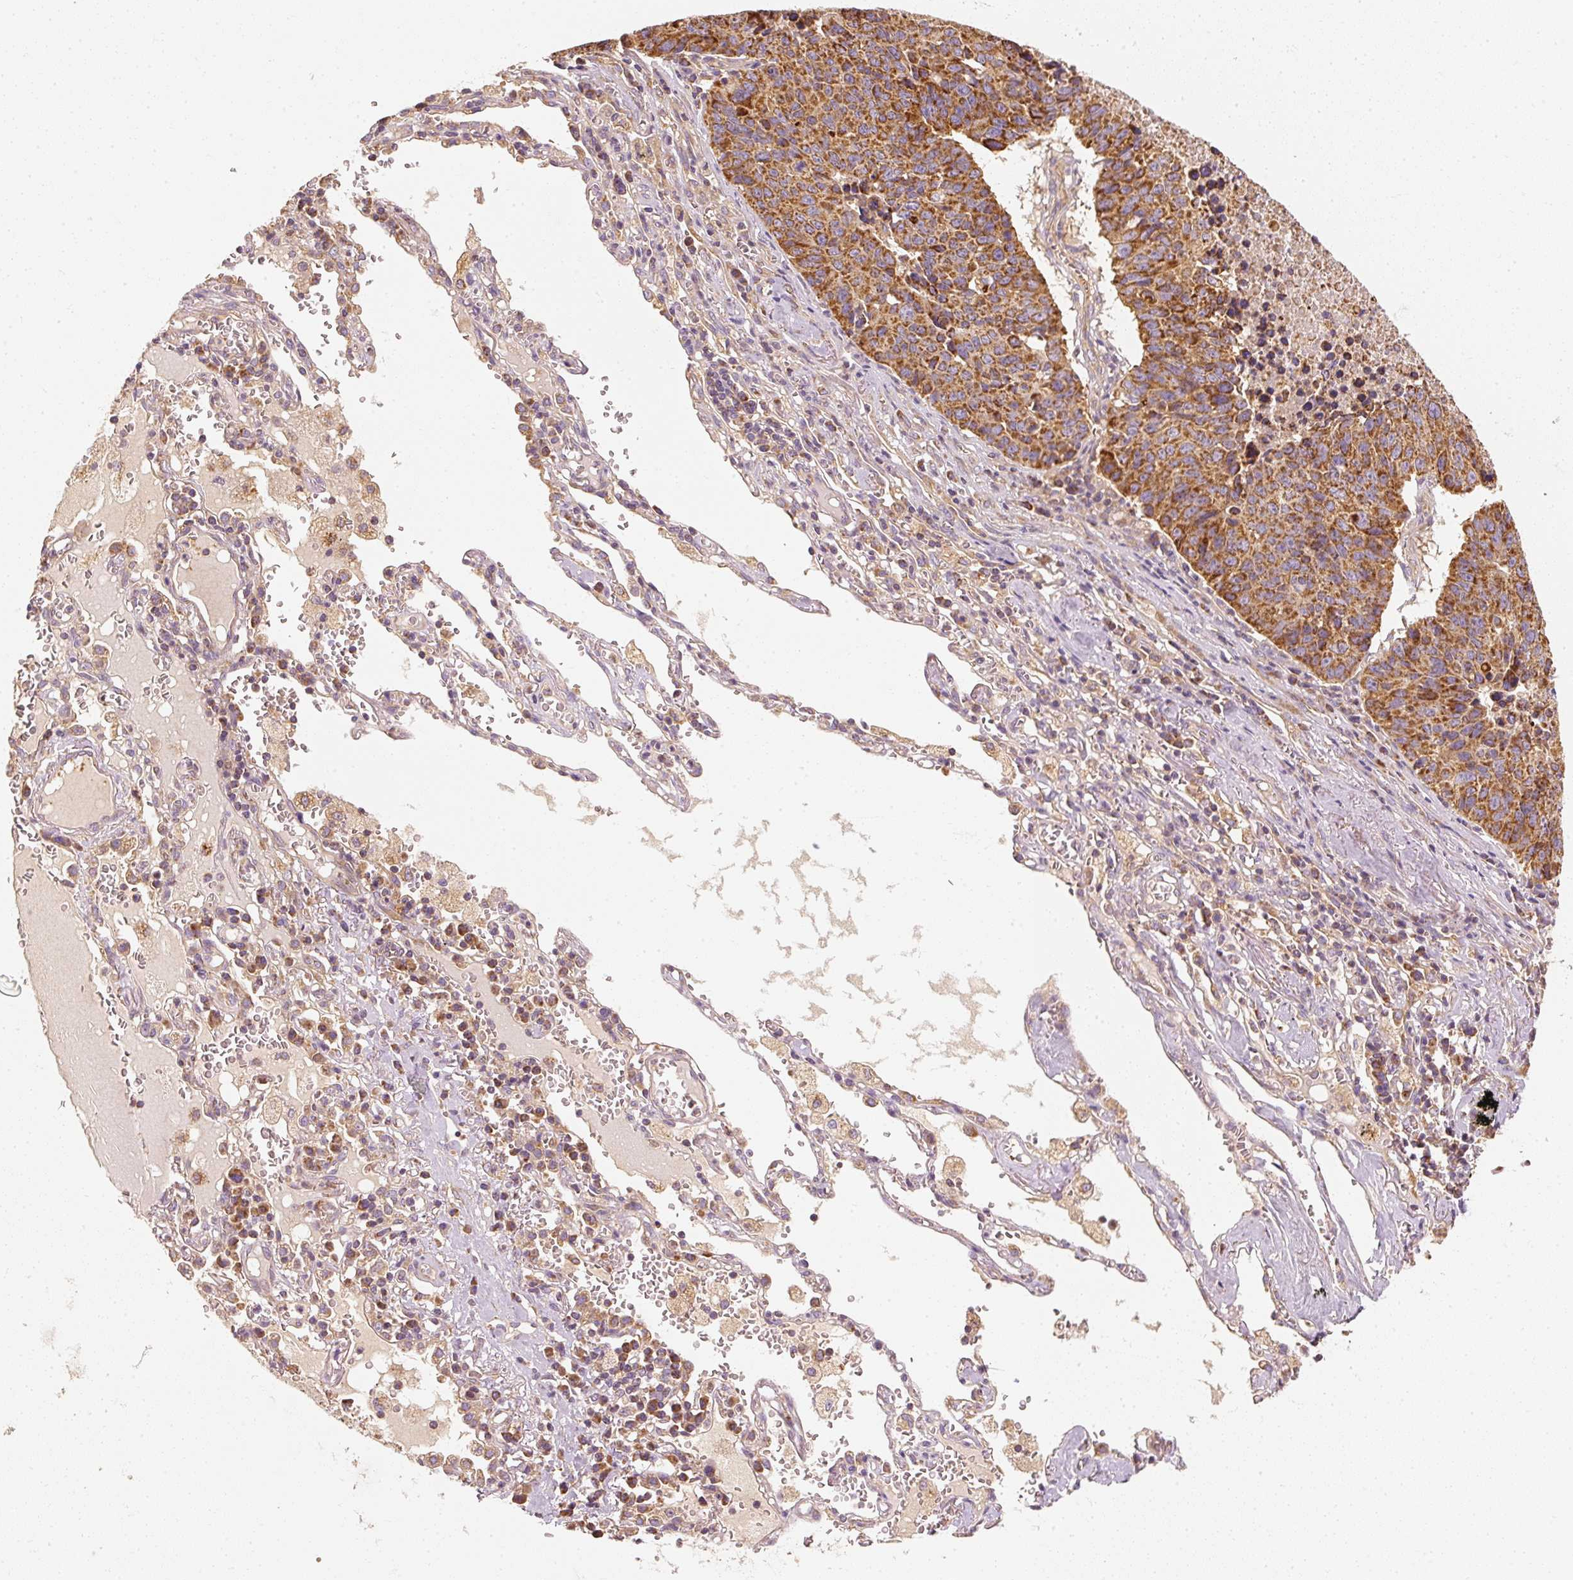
{"staining": {"intensity": "moderate", "quantity": ">75%", "location": "cytoplasmic/membranous"}, "tissue": "lung cancer", "cell_type": "Tumor cells", "image_type": "cancer", "snomed": [{"axis": "morphology", "description": "Squamous cell carcinoma, NOS"}, {"axis": "topography", "description": "Lung"}], "caption": "This histopathology image displays immunohistochemistry staining of squamous cell carcinoma (lung), with medium moderate cytoplasmic/membranous positivity in approximately >75% of tumor cells.", "gene": "TOMM40", "patient": {"sex": "female", "age": 66}}